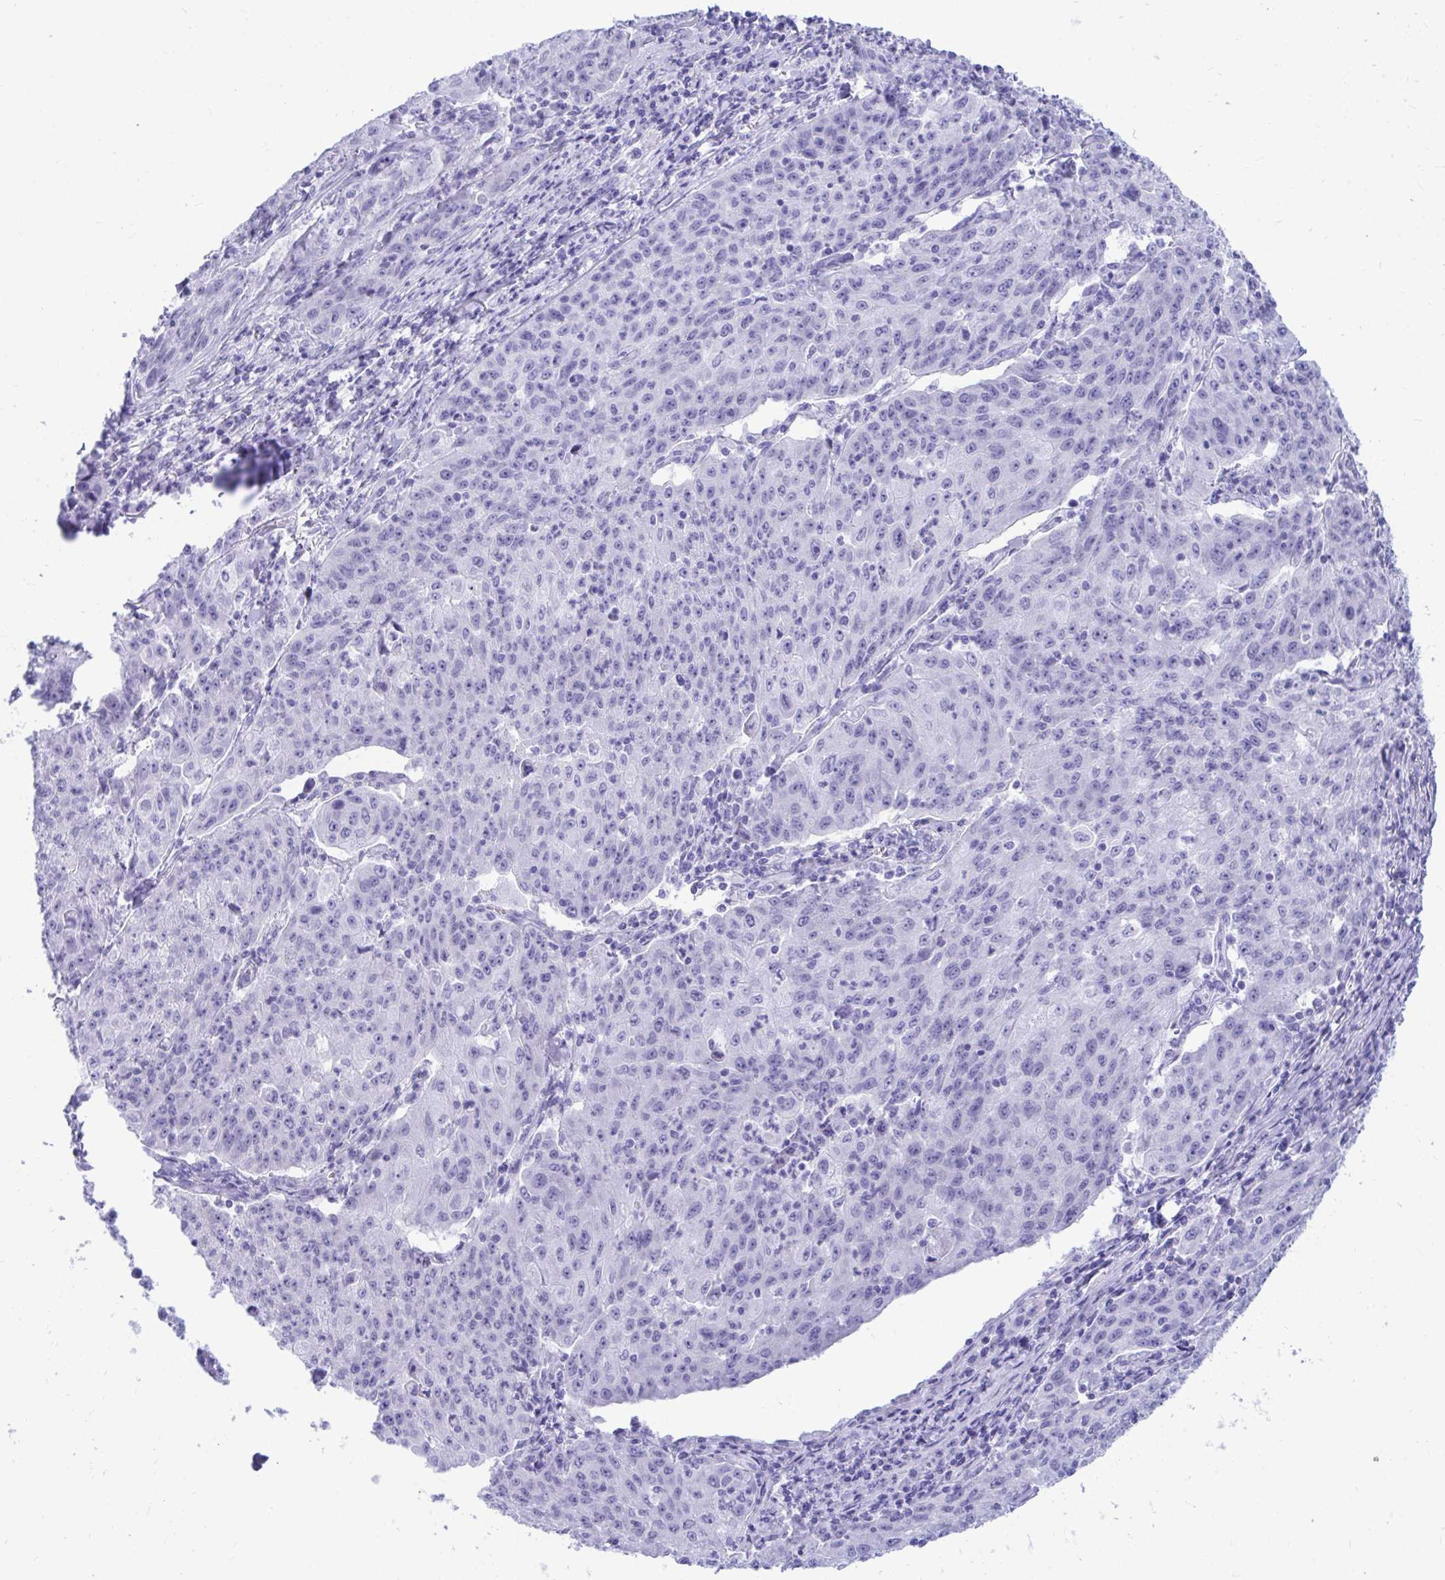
{"staining": {"intensity": "negative", "quantity": "none", "location": "none"}, "tissue": "lung cancer", "cell_type": "Tumor cells", "image_type": "cancer", "snomed": [{"axis": "morphology", "description": "Squamous cell carcinoma, NOS"}, {"axis": "morphology", "description": "Squamous cell carcinoma, metastatic, NOS"}, {"axis": "topography", "description": "Bronchus"}, {"axis": "topography", "description": "Lung"}], "caption": "A histopathology image of lung cancer (metastatic squamous cell carcinoma) stained for a protein displays no brown staining in tumor cells.", "gene": "SHISA8", "patient": {"sex": "male", "age": 62}}